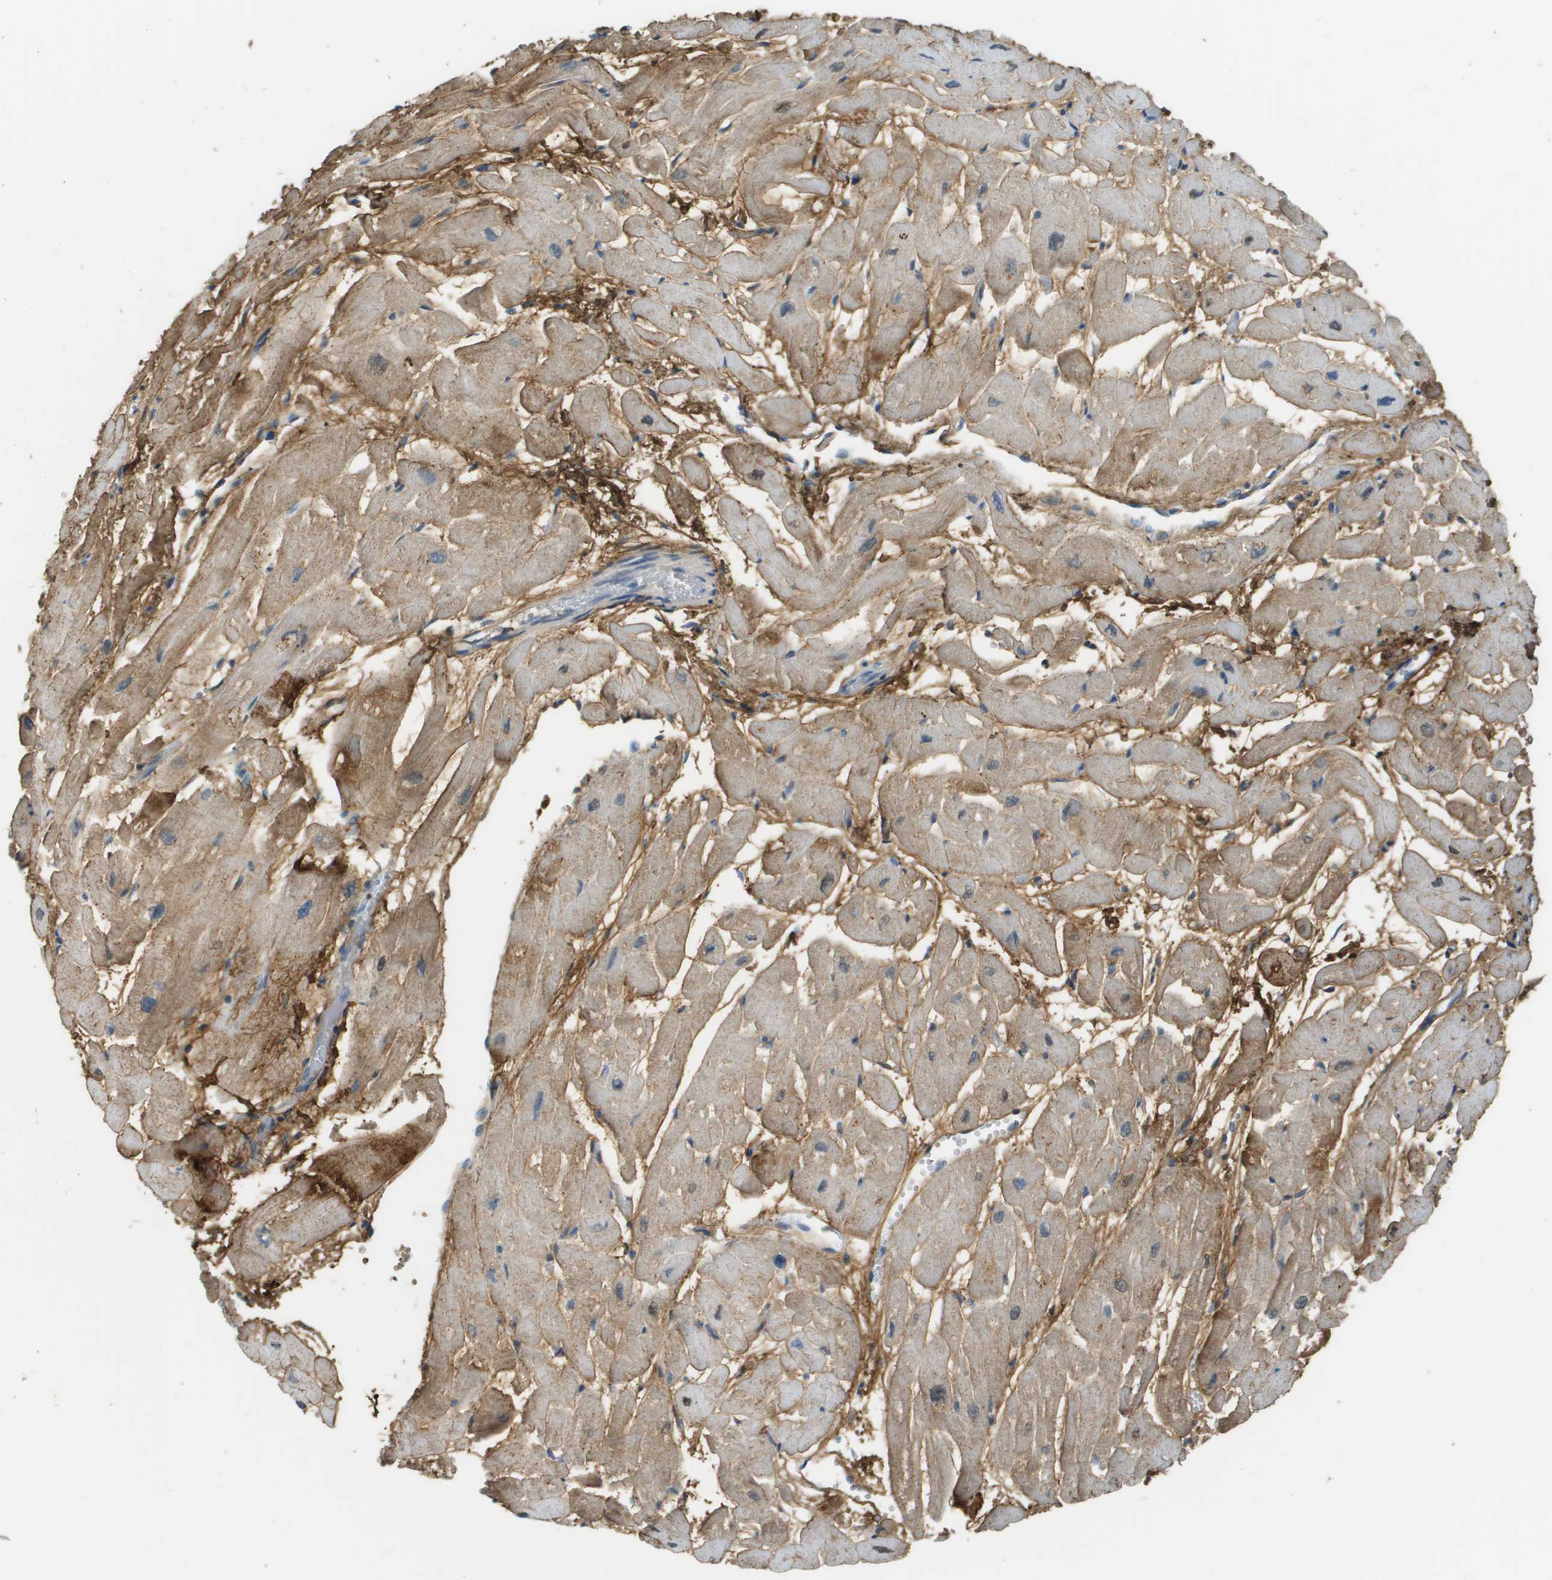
{"staining": {"intensity": "weak", "quantity": ">75%", "location": "cytoplasmic/membranous"}, "tissue": "heart muscle", "cell_type": "Cardiomyocytes", "image_type": "normal", "snomed": [{"axis": "morphology", "description": "Normal tissue, NOS"}, {"axis": "topography", "description": "Heart"}], "caption": "Benign heart muscle was stained to show a protein in brown. There is low levels of weak cytoplasmic/membranous expression in approximately >75% of cardiomyocytes. (DAB IHC, brown staining for protein, blue staining for nuclei).", "gene": "DCN", "patient": {"sex": "male", "age": 45}}